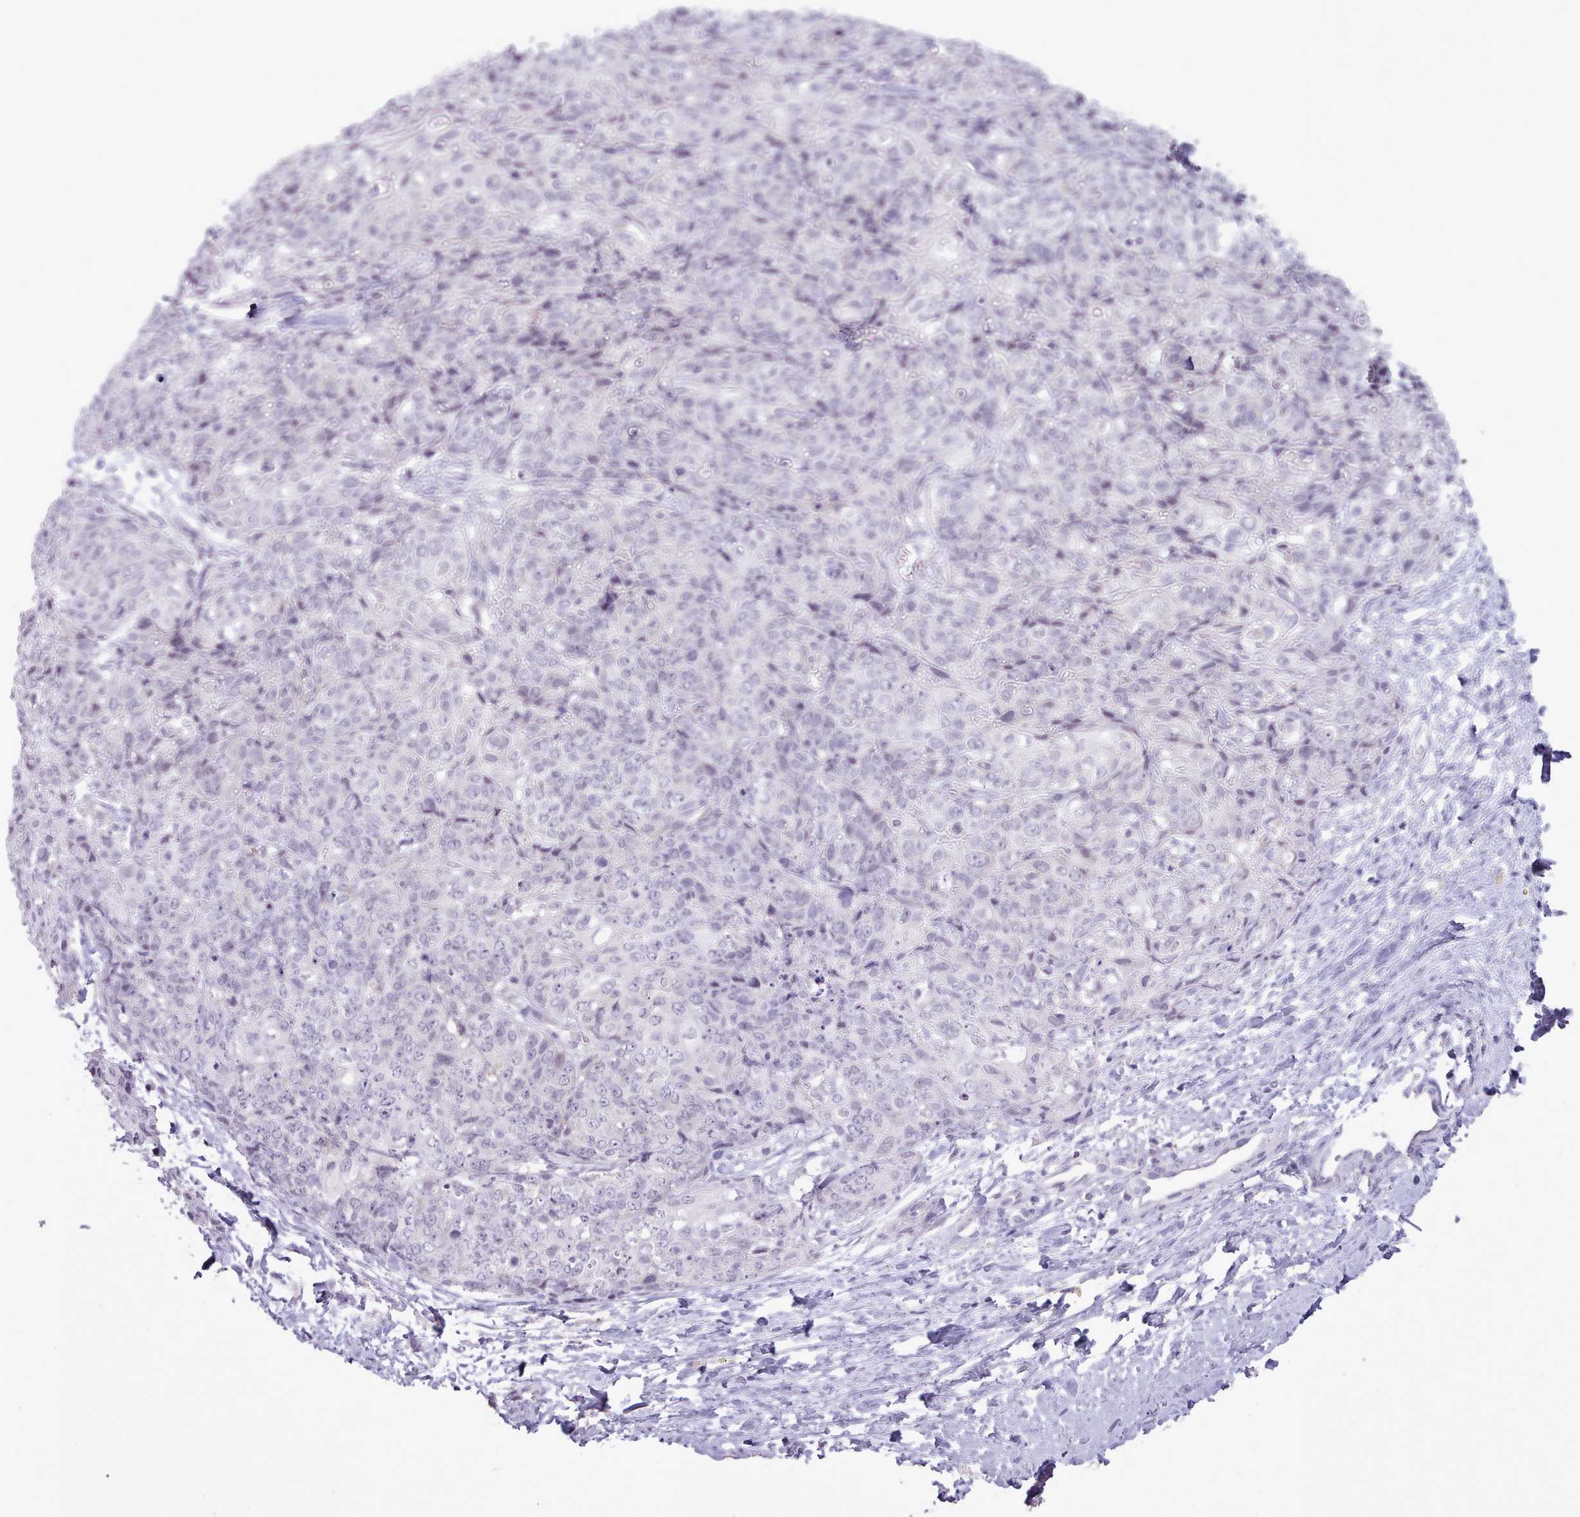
{"staining": {"intensity": "negative", "quantity": "none", "location": "none"}, "tissue": "skin cancer", "cell_type": "Tumor cells", "image_type": "cancer", "snomed": [{"axis": "morphology", "description": "Squamous cell carcinoma, NOS"}, {"axis": "topography", "description": "Skin"}, {"axis": "topography", "description": "Vulva"}], "caption": "A high-resolution micrograph shows immunohistochemistry staining of skin cancer, which shows no significant expression in tumor cells. (Immunohistochemistry (ihc), brightfield microscopy, high magnification).", "gene": "BDKRB2", "patient": {"sex": "female", "age": 85}}